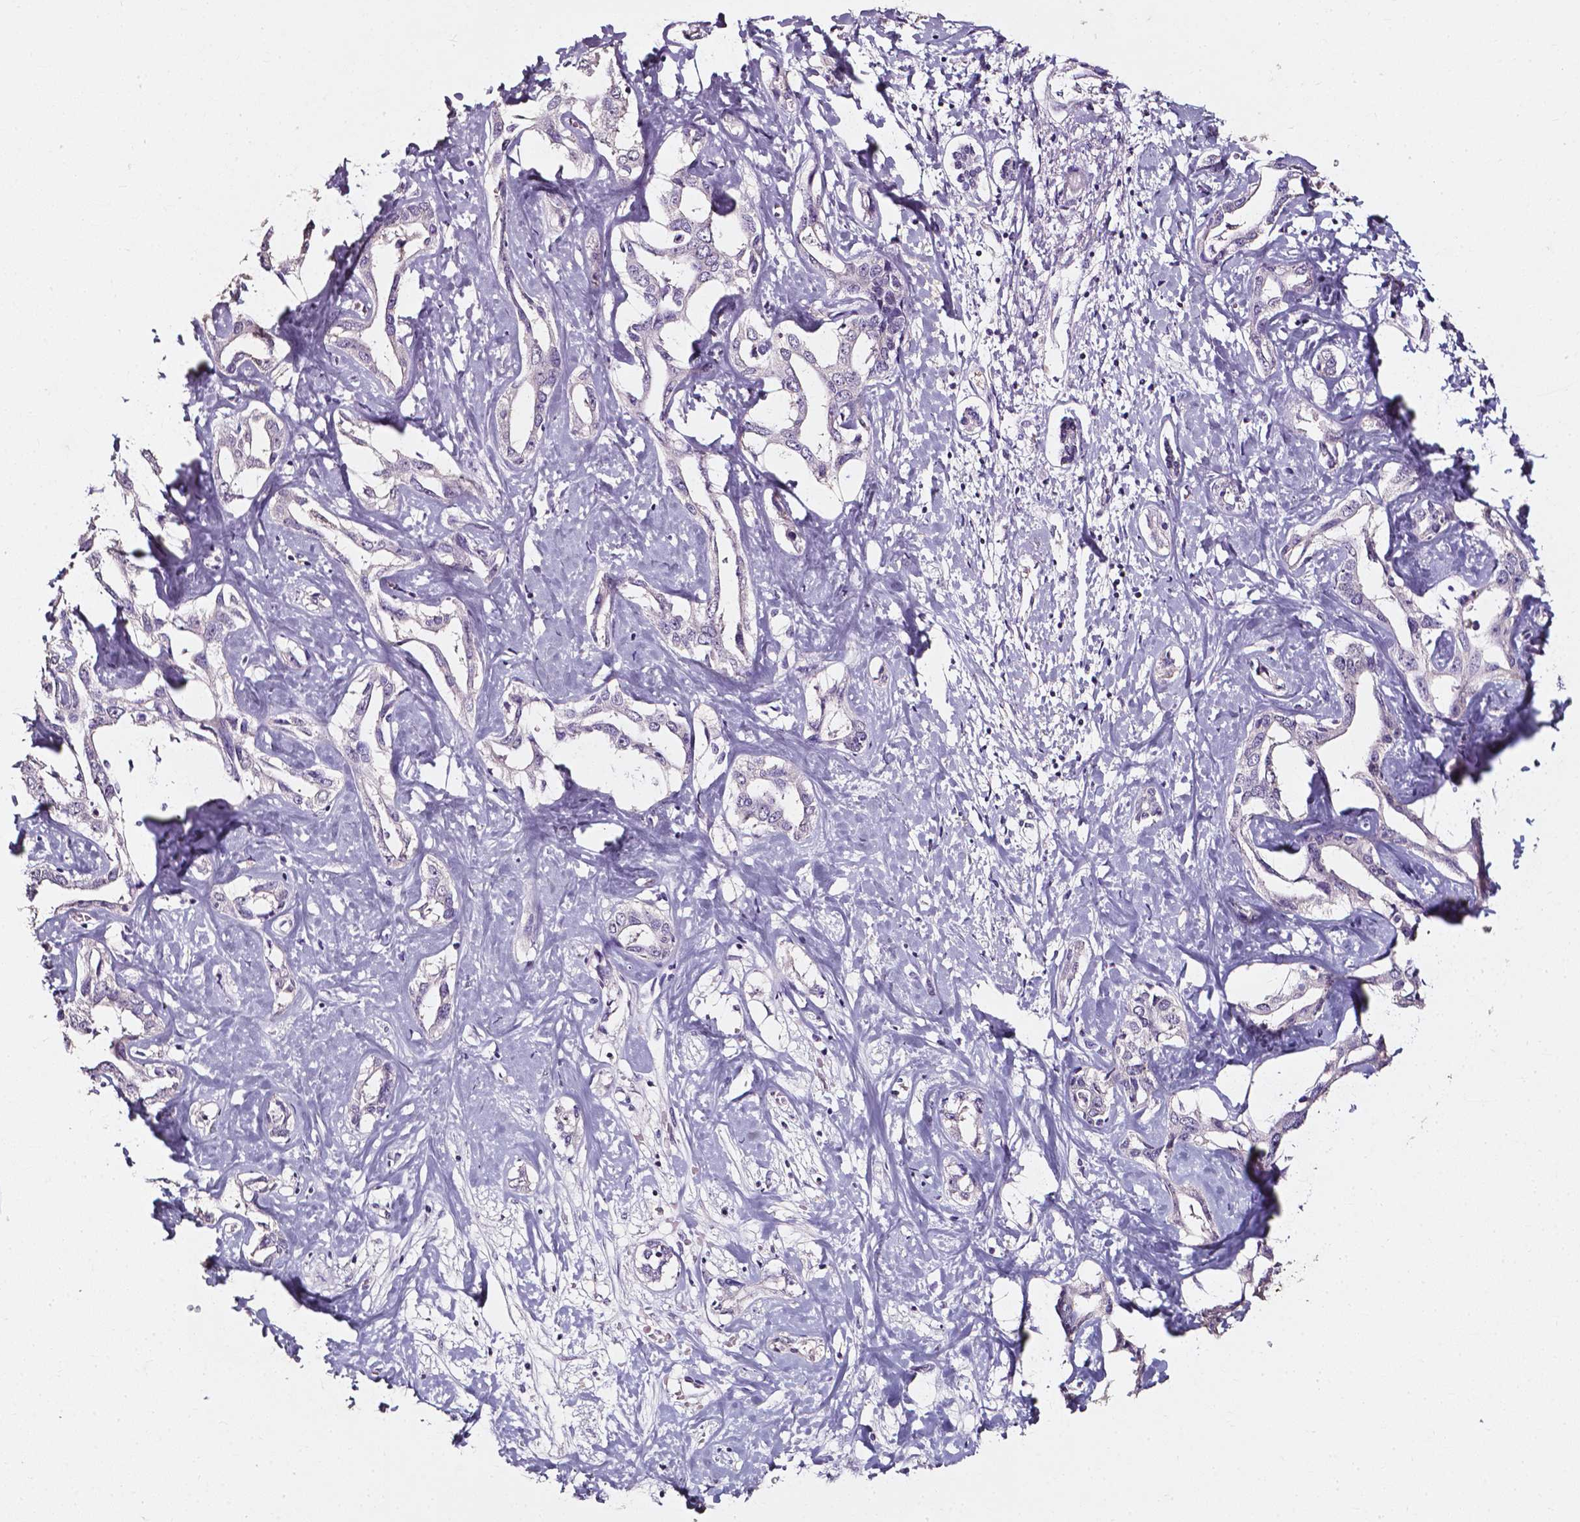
{"staining": {"intensity": "negative", "quantity": "none", "location": "none"}, "tissue": "liver cancer", "cell_type": "Tumor cells", "image_type": "cancer", "snomed": [{"axis": "morphology", "description": "Cholangiocarcinoma"}, {"axis": "topography", "description": "Liver"}], "caption": "High magnification brightfield microscopy of liver cholangiocarcinoma stained with DAB (brown) and counterstained with hematoxylin (blue): tumor cells show no significant staining. (IHC, brightfield microscopy, high magnification).", "gene": "AKR1B10", "patient": {"sex": "male", "age": 59}}